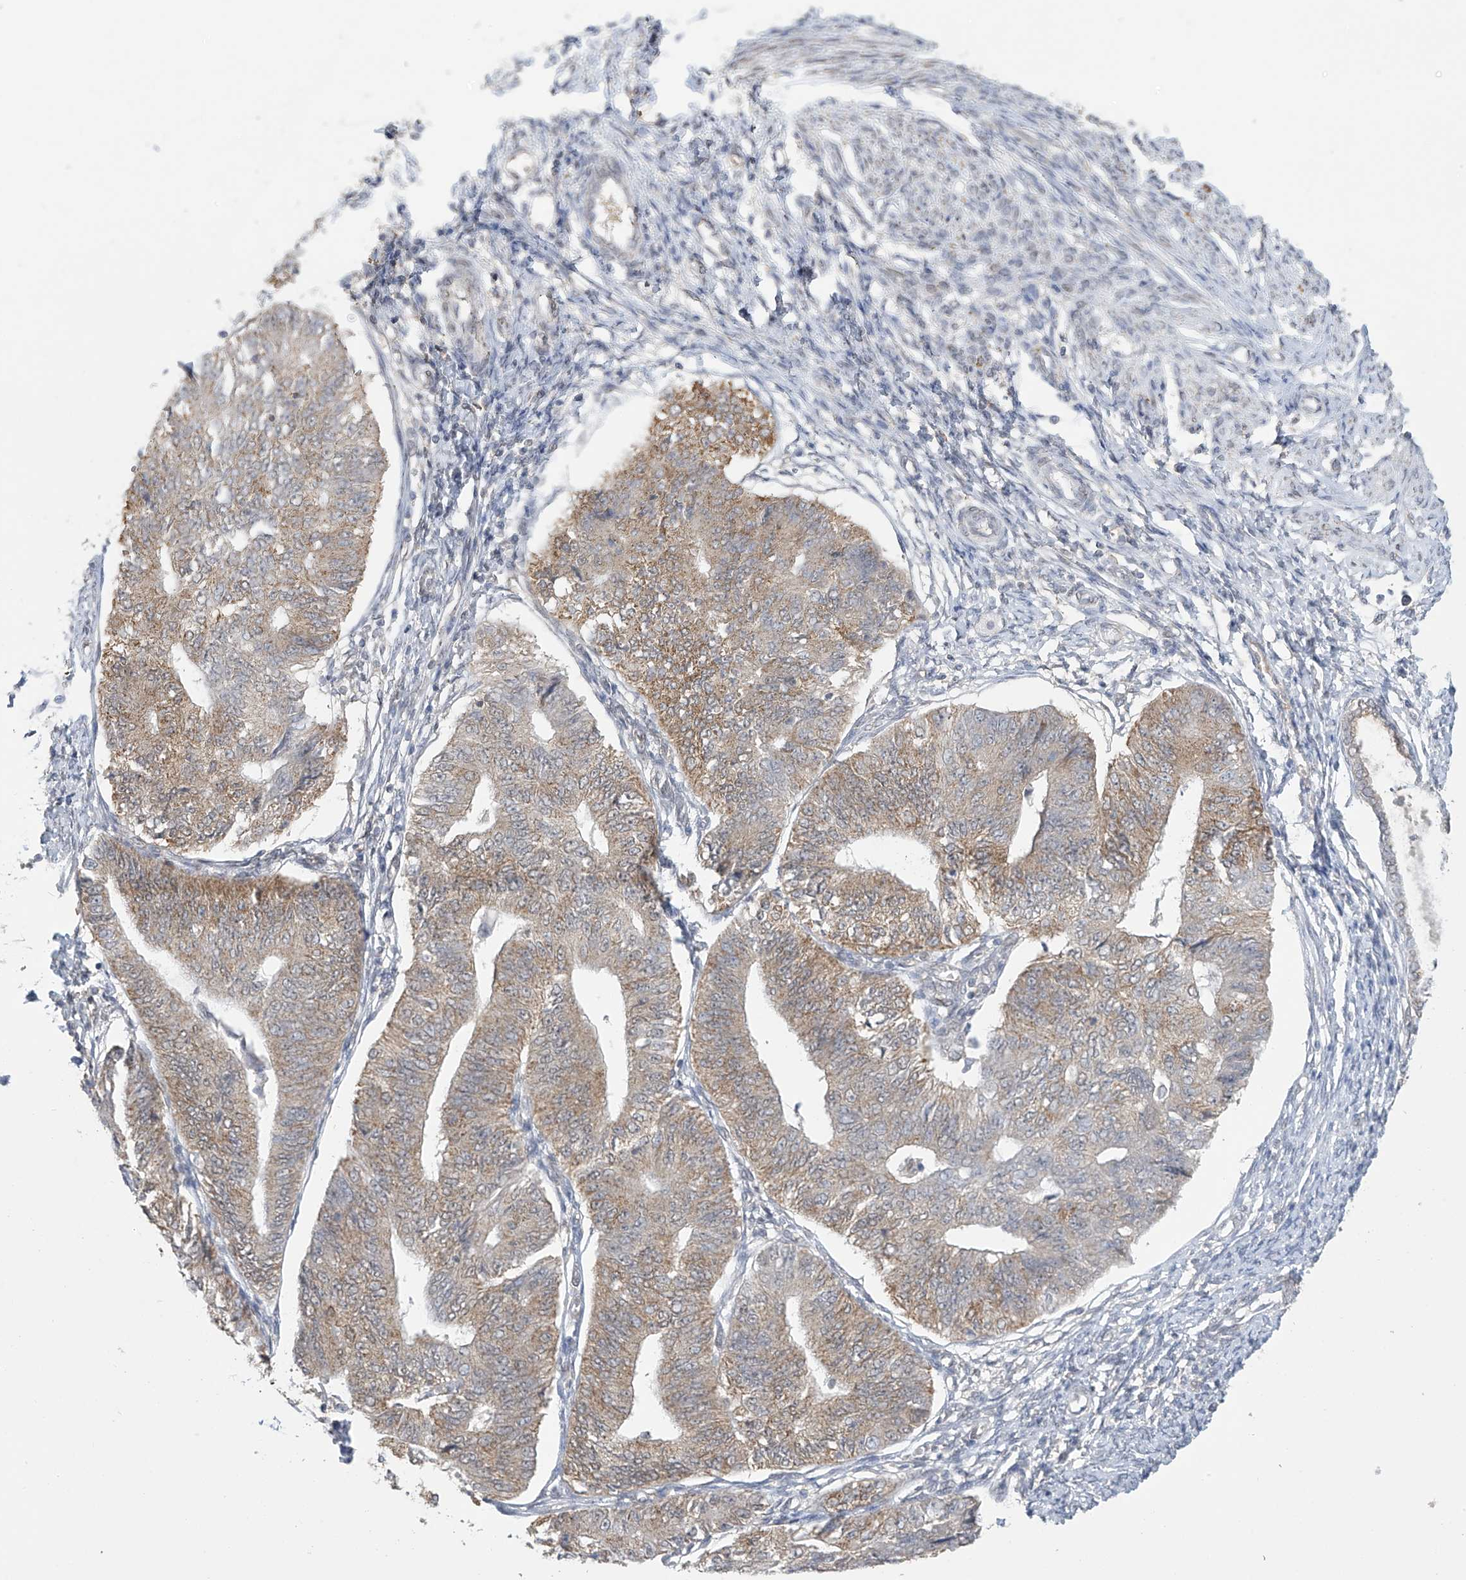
{"staining": {"intensity": "moderate", "quantity": "25%-75%", "location": "cytoplasmic/membranous"}, "tissue": "endometrial cancer", "cell_type": "Tumor cells", "image_type": "cancer", "snomed": [{"axis": "morphology", "description": "Adenocarcinoma, NOS"}, {"axis": "topography", "description": "Endometrium"}], "caption": "IHC of human endometrial cancer displays medium levels of moderate cytoplasmic/membranous expression in about 25%-75% of tumor cells. (Stains: DAB in brown, nuclei in blue, Microscopy: brightfield microscopy at high magnification).", "gene": "KIAA1522", "patient": {"sex": "female", "age": 32}}